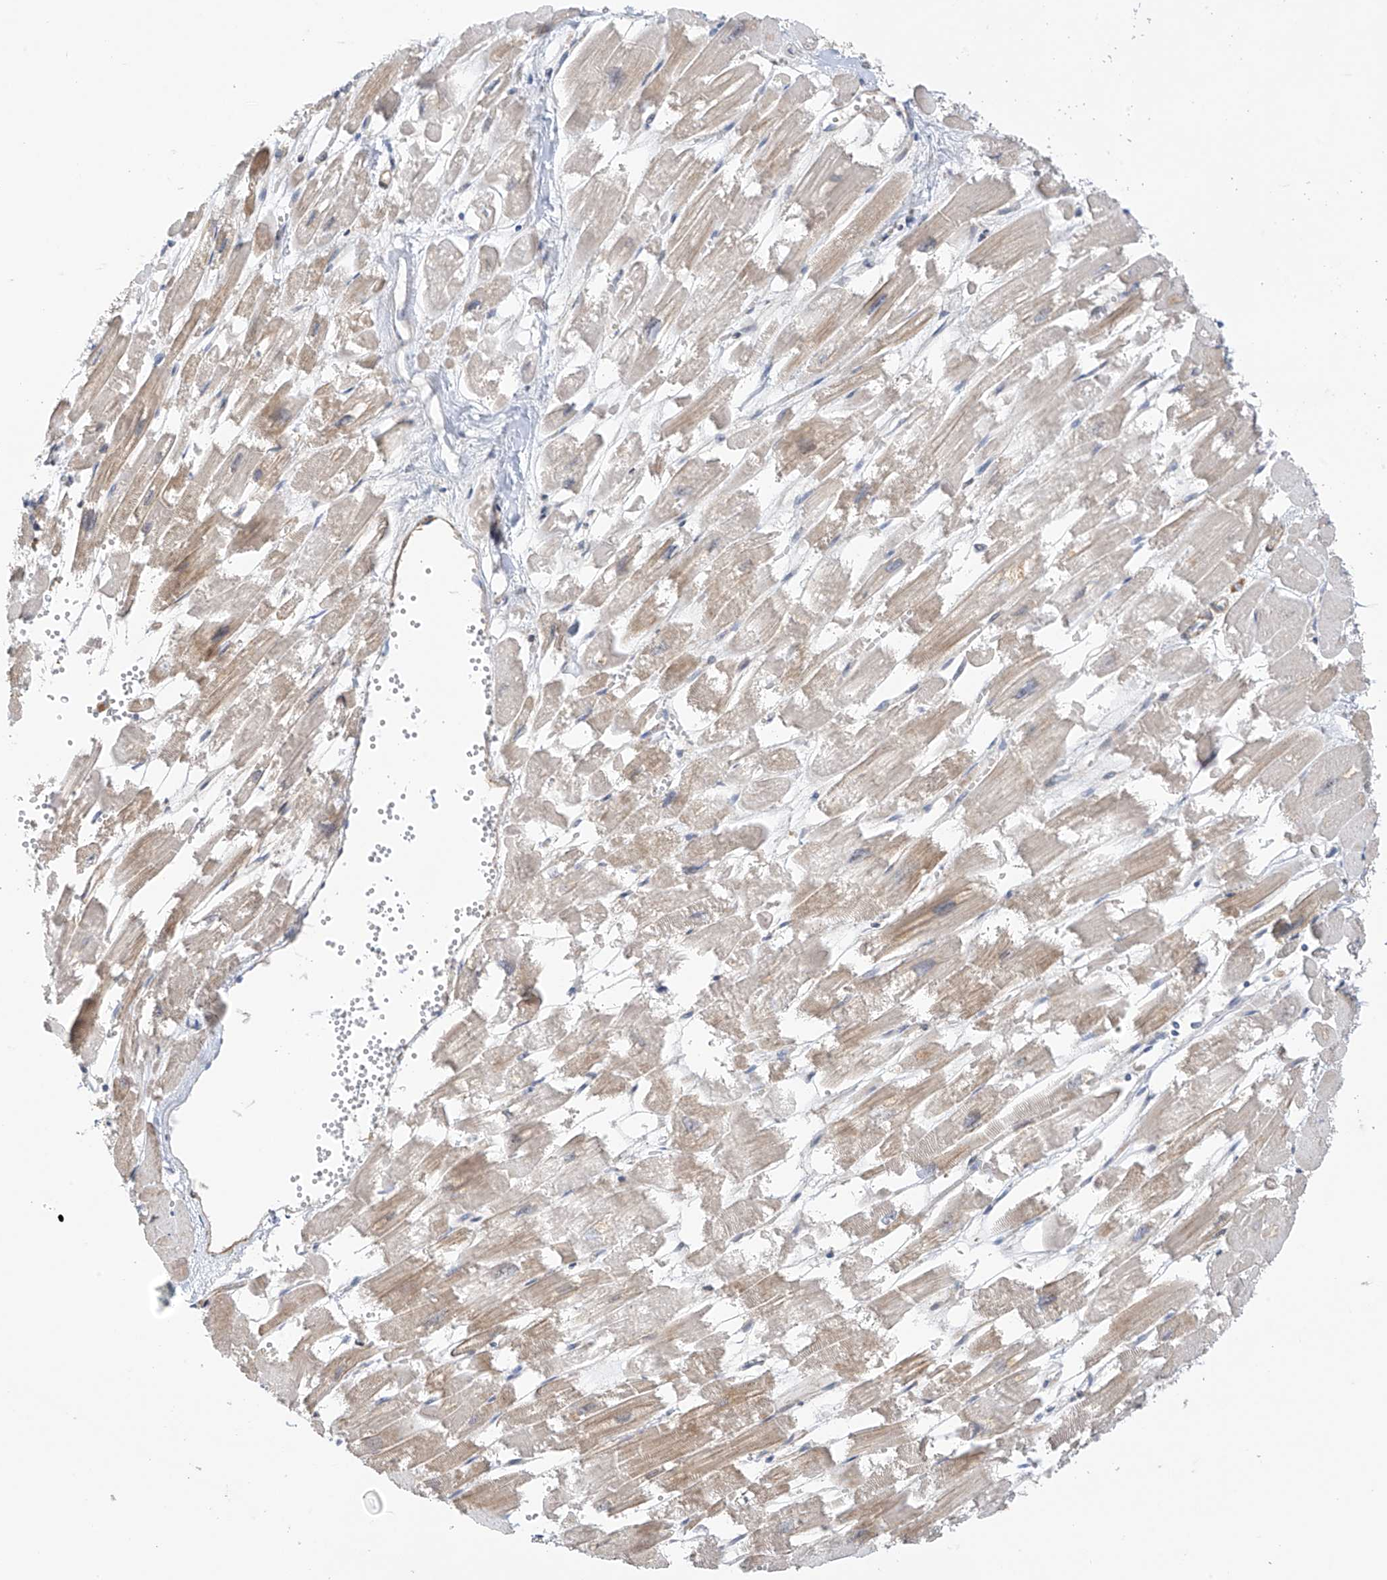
{"staining": {"intensity": "weak", "quantity": ">75%", "location": "cytoplasmic/membranous"}, "tissue": "heart muscle", "cell_type": "Cardiomyocytes", "image_type": "normal", "snomed": [{"axis": "morphology", "description": "Normal tissue, NOS"}, {"axis": "topography", "description": "Heart"}], "caption": "Immunohistochemical staining of unremarkable heart muscle exhibits >75% levels of weak cytoplasmic/membranous protein positivity in about >75% of cardiomyocytes. (DAB (3,3'-diaminobenzidine) = brown stain, brightfield microscopy at high magnification).", "gene": "ZNF641", "patient": {"sex": "male", "age": 54}}